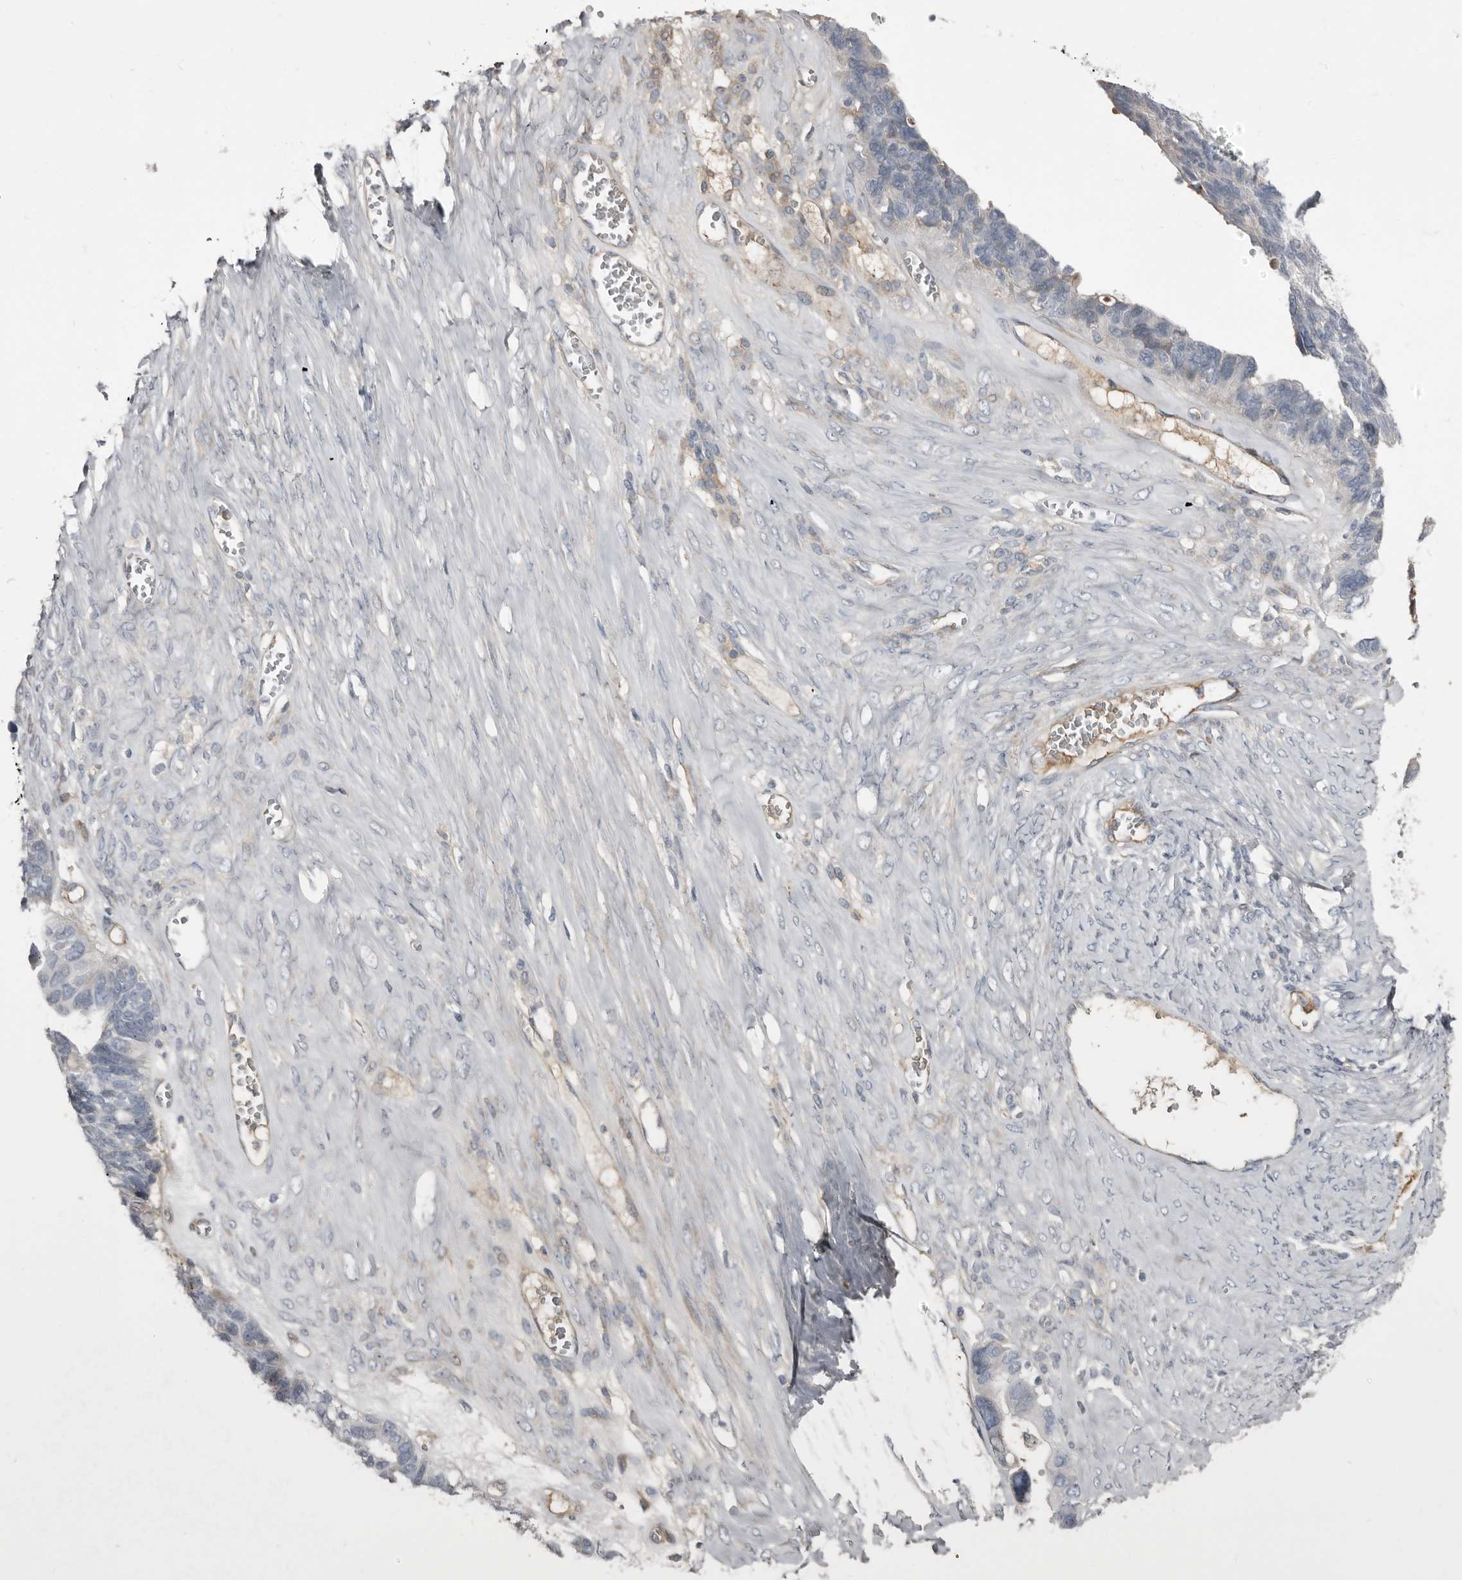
{"staining": {"intensity": "negative", "quantity": "none", "location": "none"}, "tissue": "ovarian cancer", "cell_type": "Tumor cells", "image_type": "cancer", "snomed": [{"axis": "morphology", "description": "Cystadenocarcinoma, serous, NOS"}, {"axis": "topography", "description": "Ovary"}], "caption": "This is an immunohistochemistry histopathology image of human ovarian cancer. There is no positivity in tumor cells.", "gene": "ZNF114", "patient": {"sex": "female", "age": 79}}